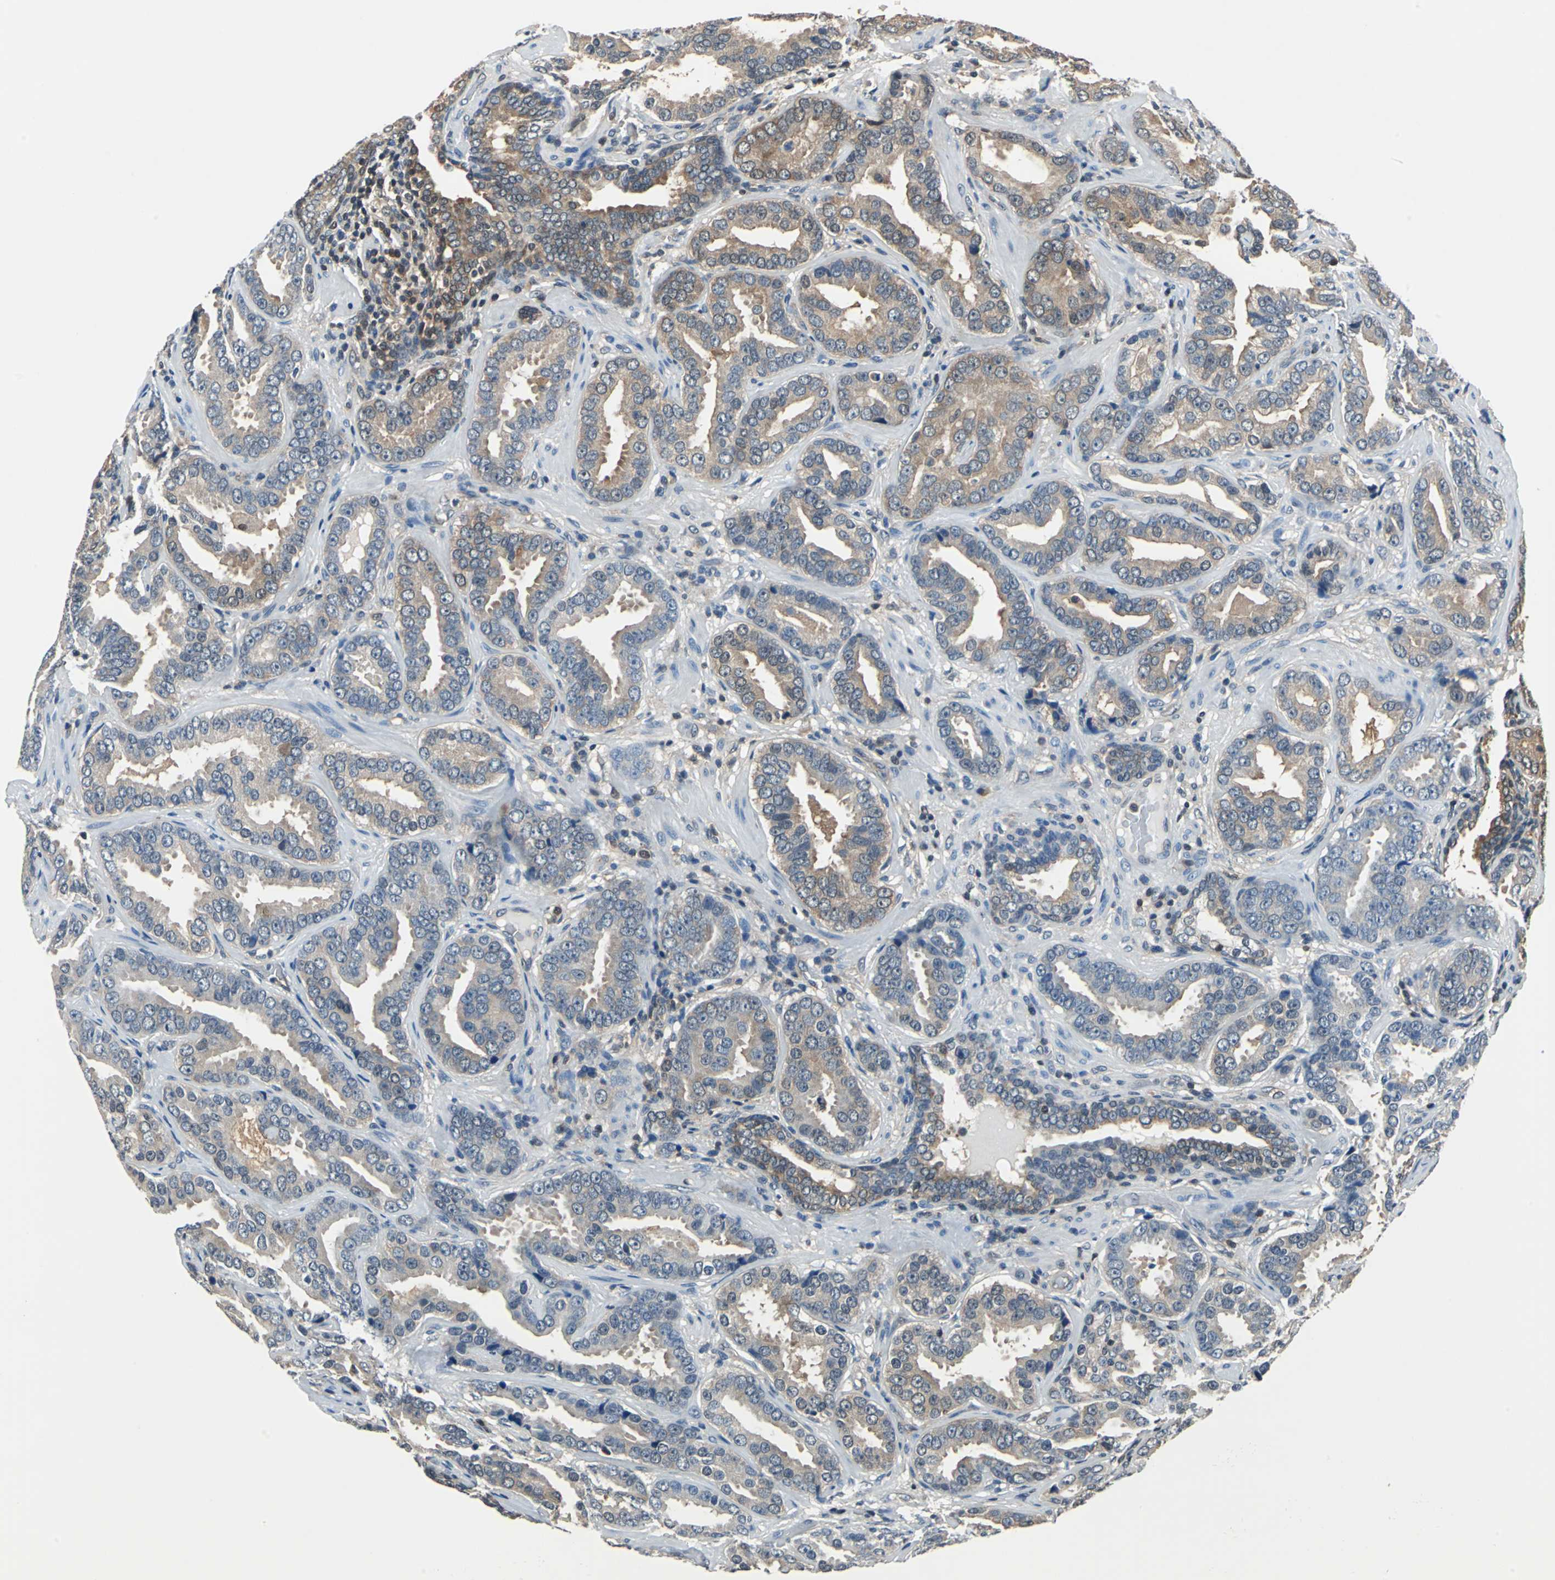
{"staining": {"intensity": "moderate", "quantity": "25%-75%", "location": "cytoplasmic/membranous"}, "tissue": "prostate cancer", "cell_type": "Tumor cells", "image_type": "cancer", "snomed": [{"axis": "morphology", "description": "Adenocarcinoma, Low grade"}, {"axis": "topography", "description": "Prostate"}], "caption": "IHC (DAB (3,3'-diaminobenzidine)) staining of adenocarcinoma (low-grade) (prostate) displays moderate cytoplasmic/membranous protein staining in about 25%-75% of tumor cells. (IHC, brightfield microscopy, high magnification).", "gene": "PSME1", "patient": {"sex": "male", "age": 59}}